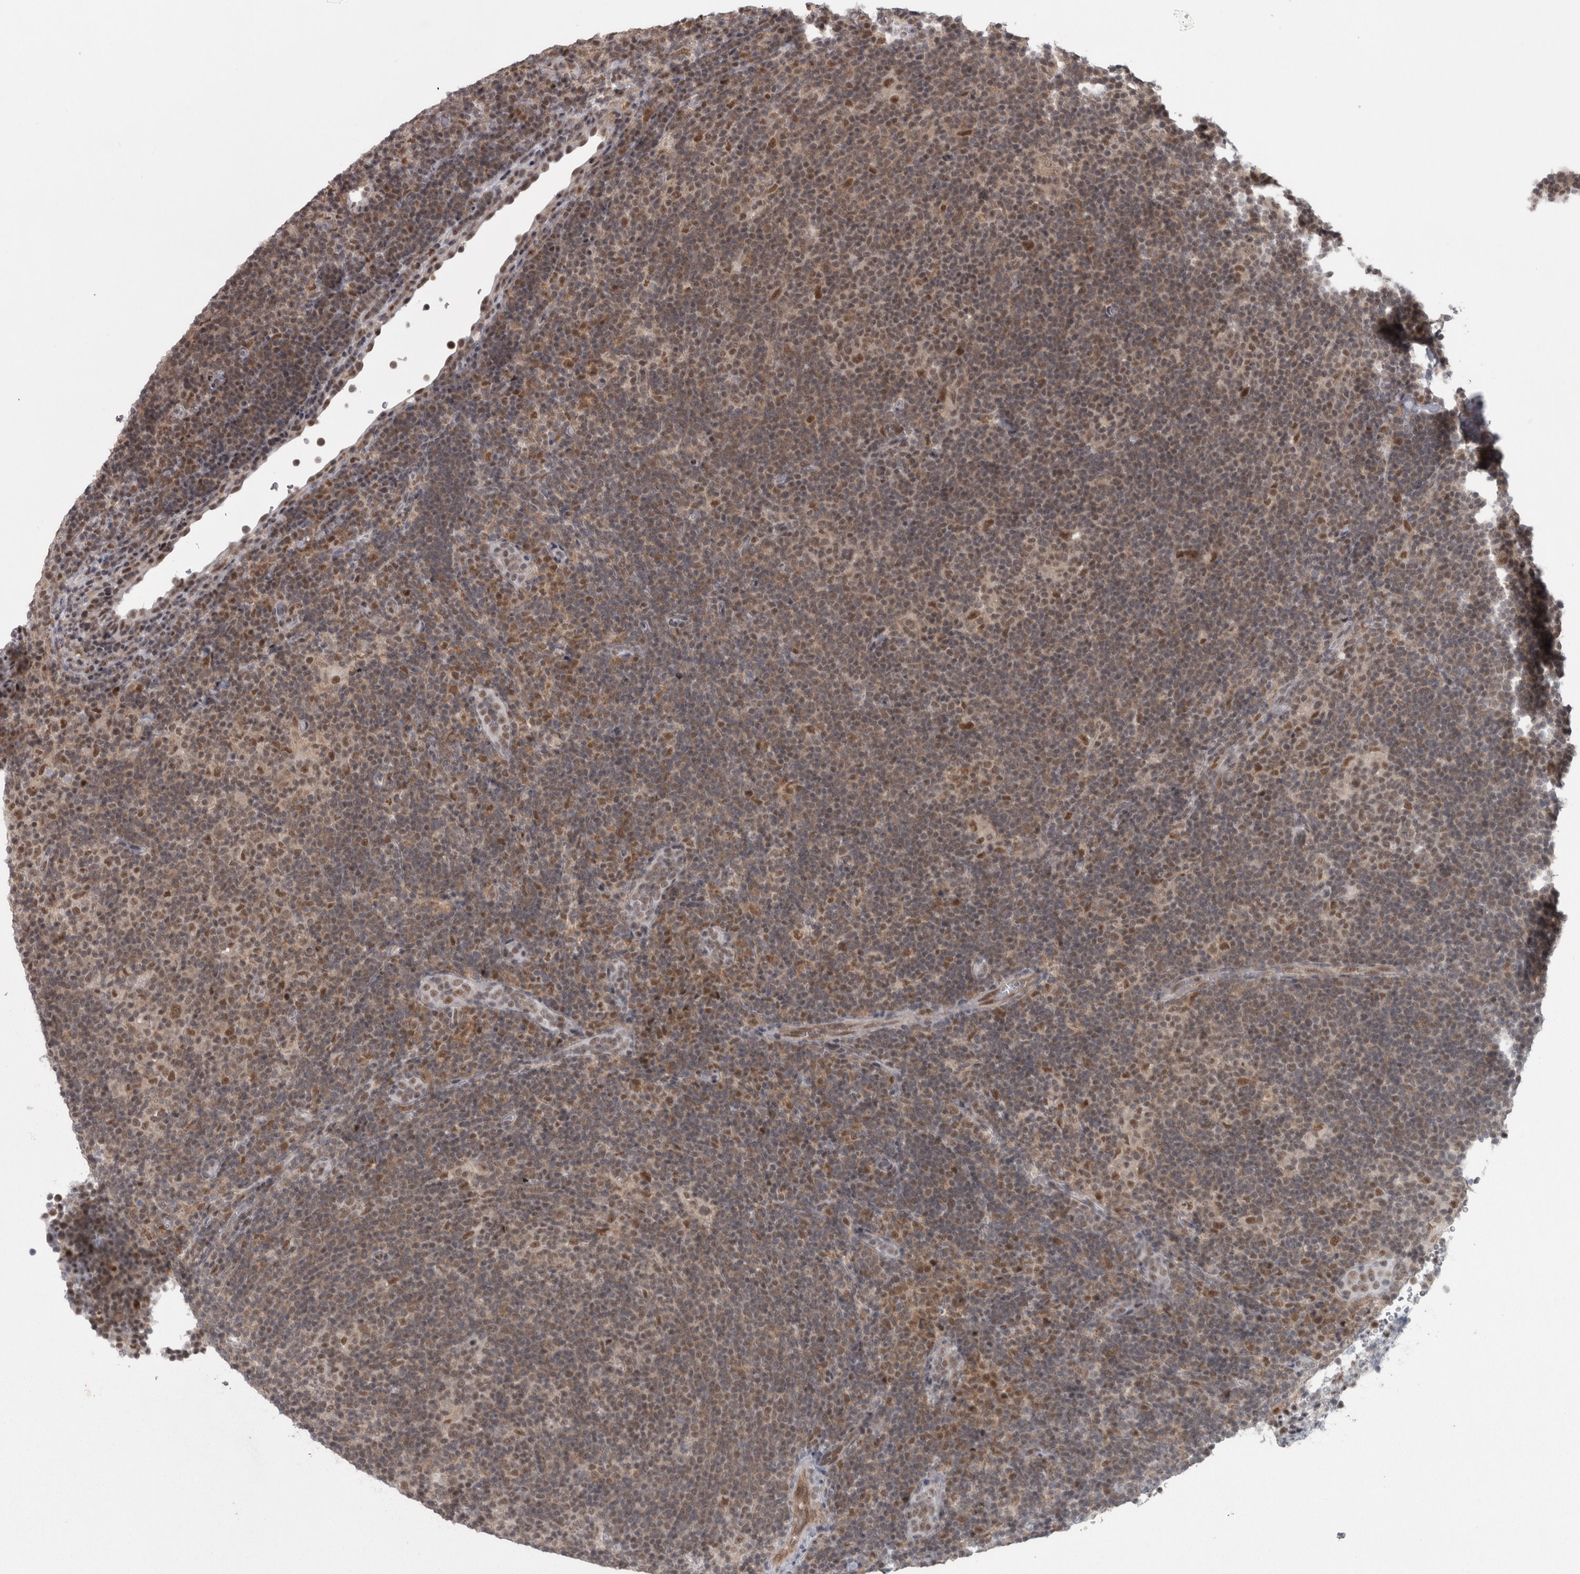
{"staining": {"intensity": "moderate", "quantity": ">75%", "location": "nuclear"}, "tissue": "lymphoma", "cell_type": "Tumor cells", "image_type": "cancer", "snomed": [{"axis": "morphology", "description": "Hodgkin's disease, NOS"}, {"axis": "topography", "description": "Lymph node"}], "caption": "IHC of human Hodgkin's disease demonstrates medium levels of moderate nuclear expression in approximately >75% of tumor cells.", "gene": "MICU3", "patient": {"sex": "female", "age": 57}}